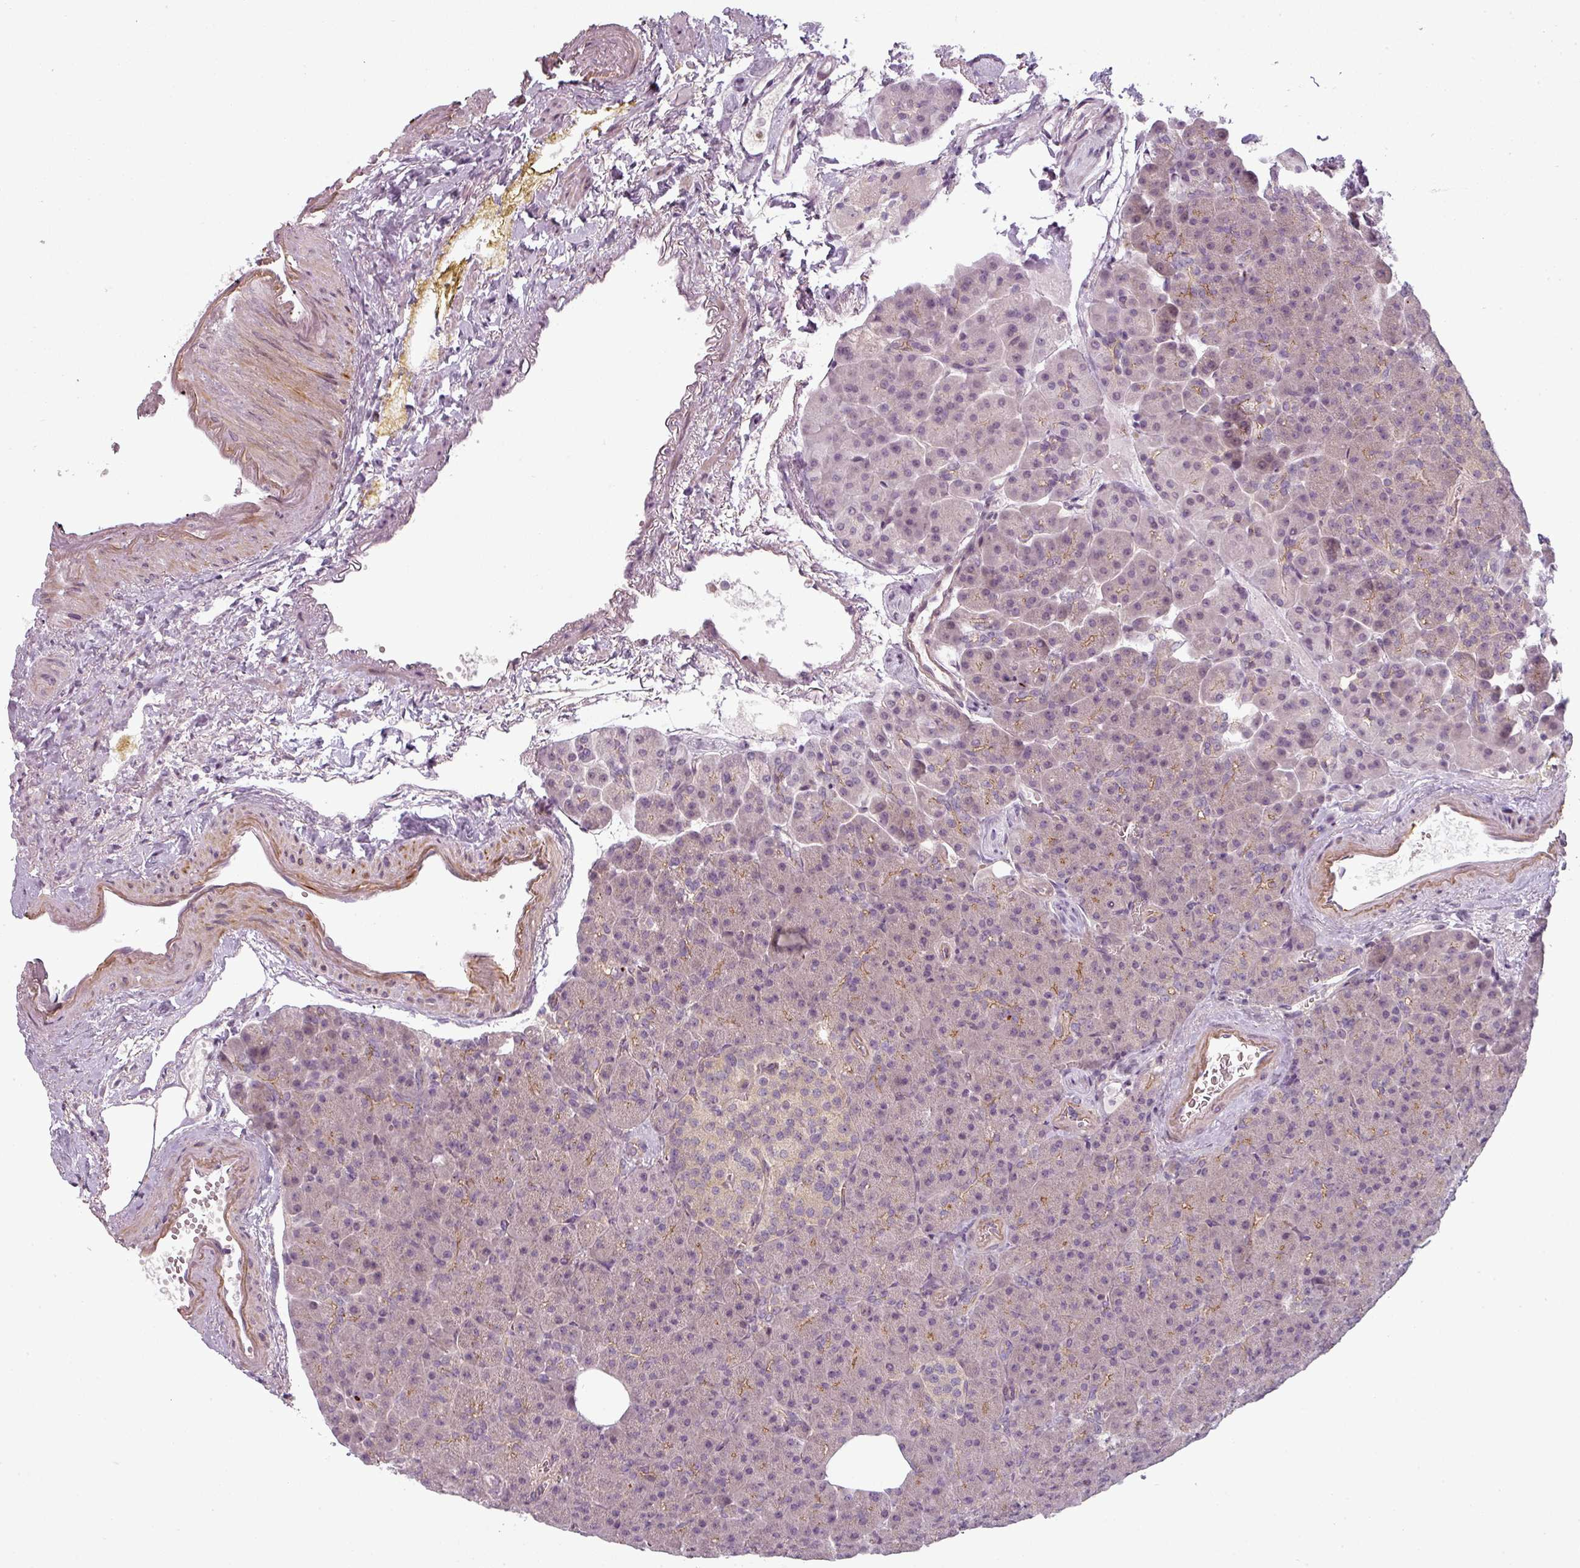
{"staining": {"intensity": "moderate", "quantity": "<25%", "location": "cytoplasmic/membranous"}, "tissue": "pancreas", "cell_type": "Exocrine glandular cells", "image_type": "normal", "snomed": [{"axis": "morphology", "description": "Normal tissue, NOS"}, {"axis": "topography", "description": "Pancreas"}], "caption": "Benign pancreas was stained to show a protein in brown. There is low levels of moderate cytoplasmic/membranous staining in about <25% of exocrine glandular cells.", "gene": "SLC16A9", "patient": {"sex": "female", "age": 74}}